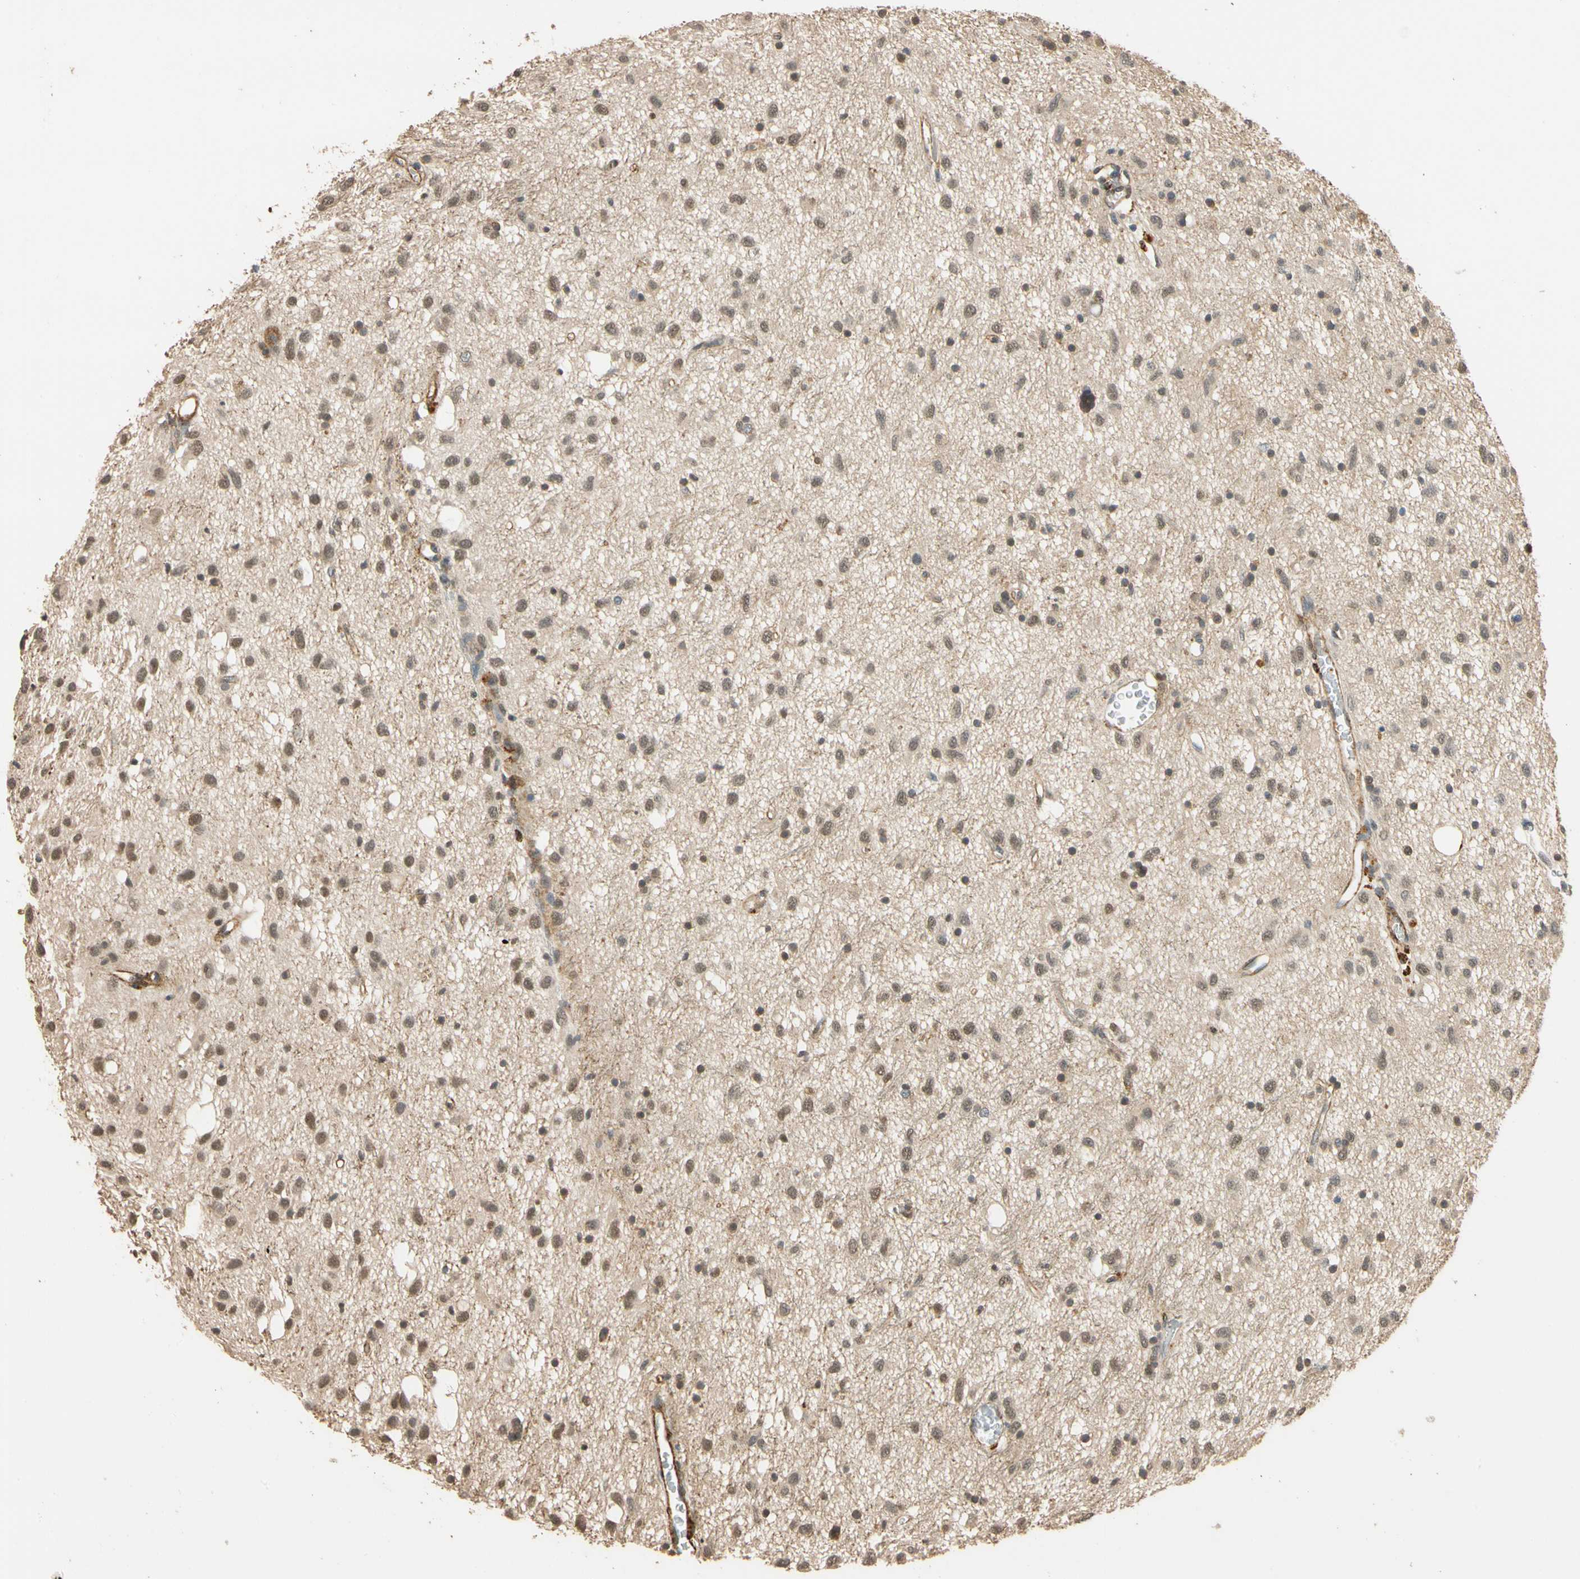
{"staining": {"intensity": "weak", "quantity": "25%-75%", "location": "nuclear"}, "tissue": "glioma", "cell_type": "Tumor cells", "image_type": "cancer", "snomed": [{"axis": "morphology", "description": "Glioma, malignant, Low grade"}, {"axis": "topography", "description": "Brain"}], "caption": "Malignant glioma (low-grade) stained with a brown dye displays weak nuclear positive staining in approximately 25%-75% of tumor cells.", "gene": "QSER1", "patient": {"sex": "male", "age": 77}}